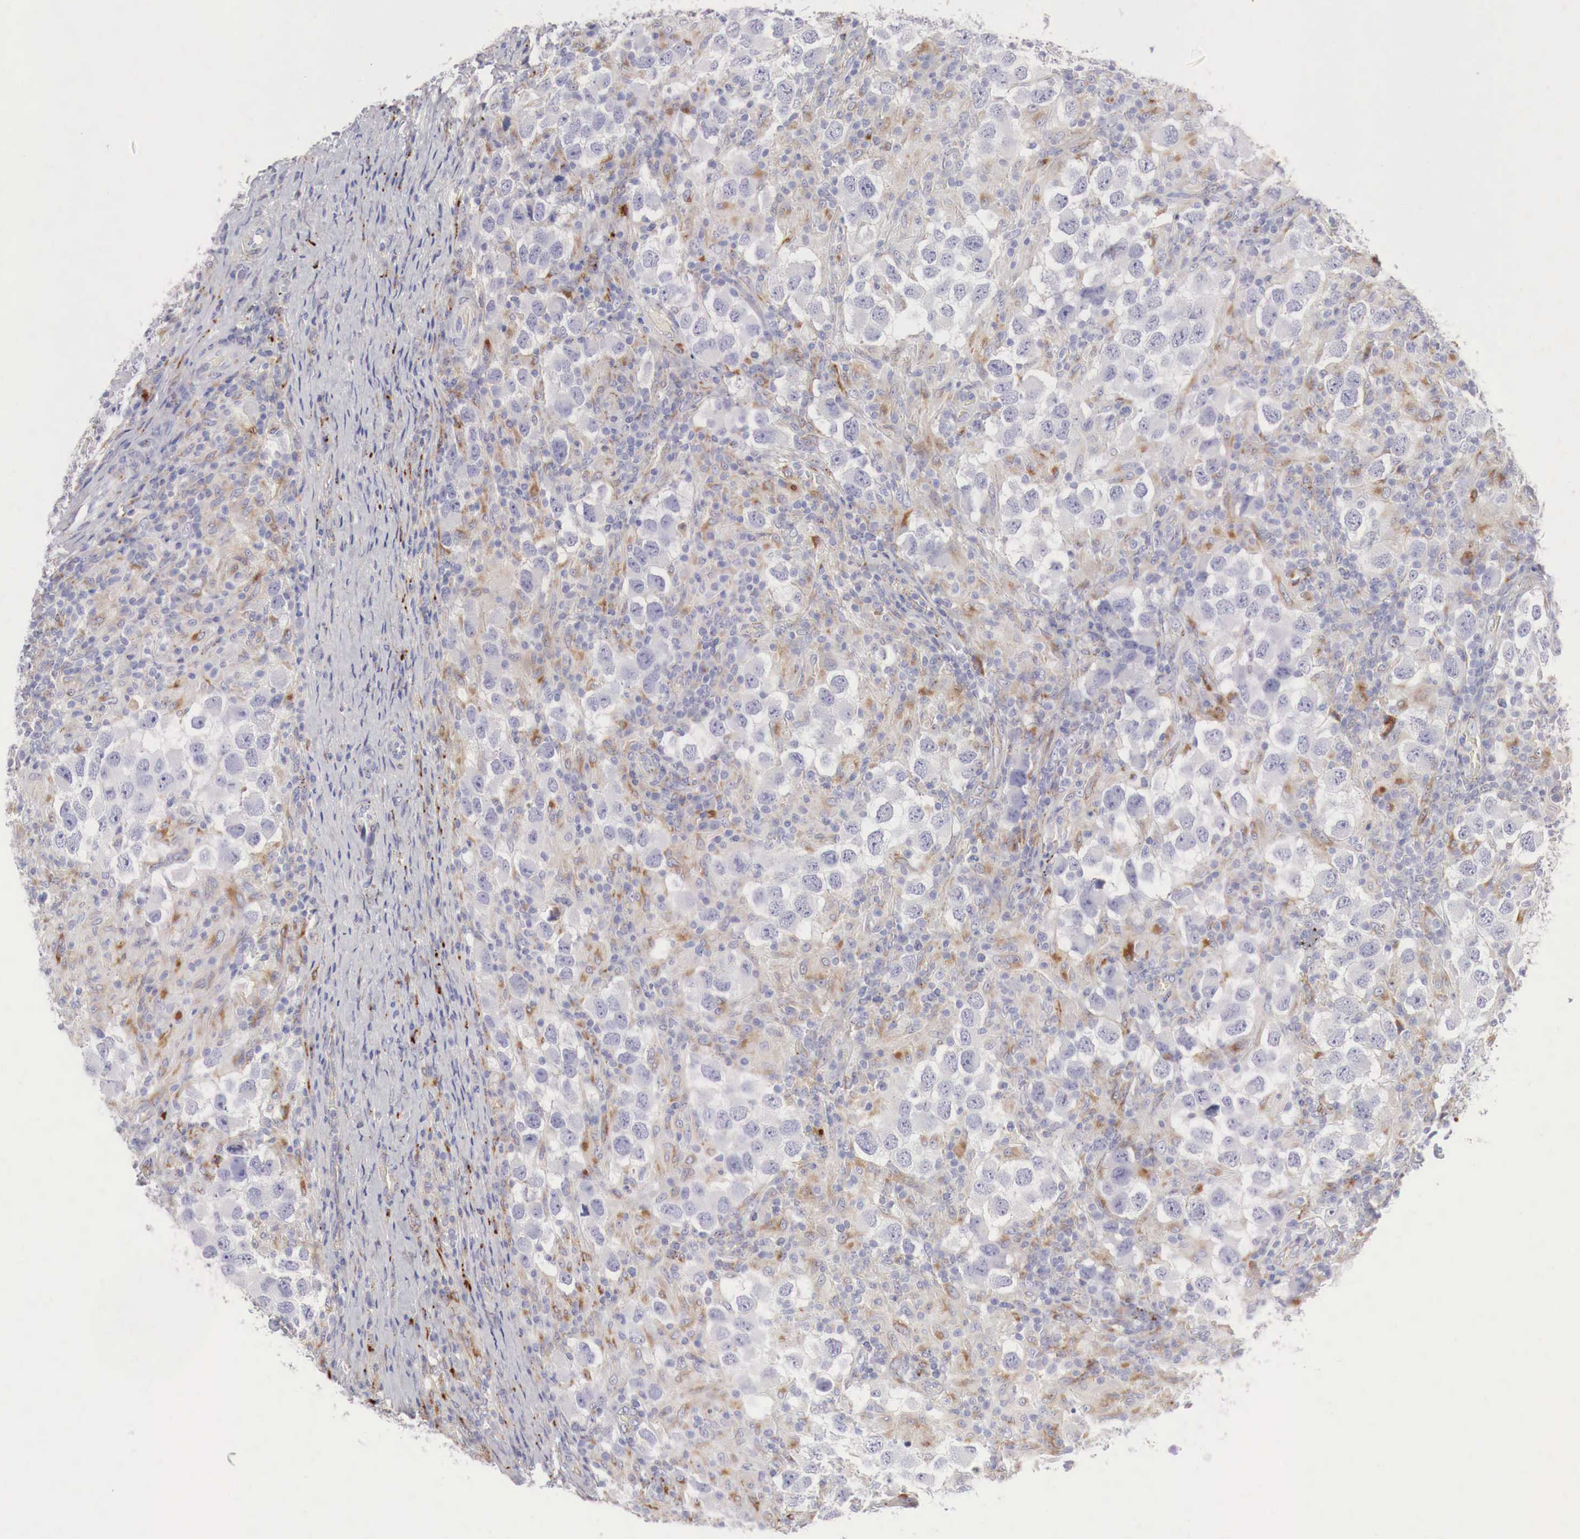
{"staining": {"intensity": "weak", "quantity": "25%-75%", "location": "cytoplasmic/membranous"}, "tissue": "testis cancer", "cell_type": "Tumor cells", "image_type": "cancer", "snomed": [{"axis": "morphology", "description": "Carcinoma, Embryonal, NOS"}, {"axis": "topography", "description": "Testis"}], "caption": "Human testis embryonal carcinoma stained with a brown dye shows weak cytoplasmic/membranous positive expression in approximately 25%-75% of tumor cells.", "gene": "GLA", "patient": {"sex": "male", "age": 21}}